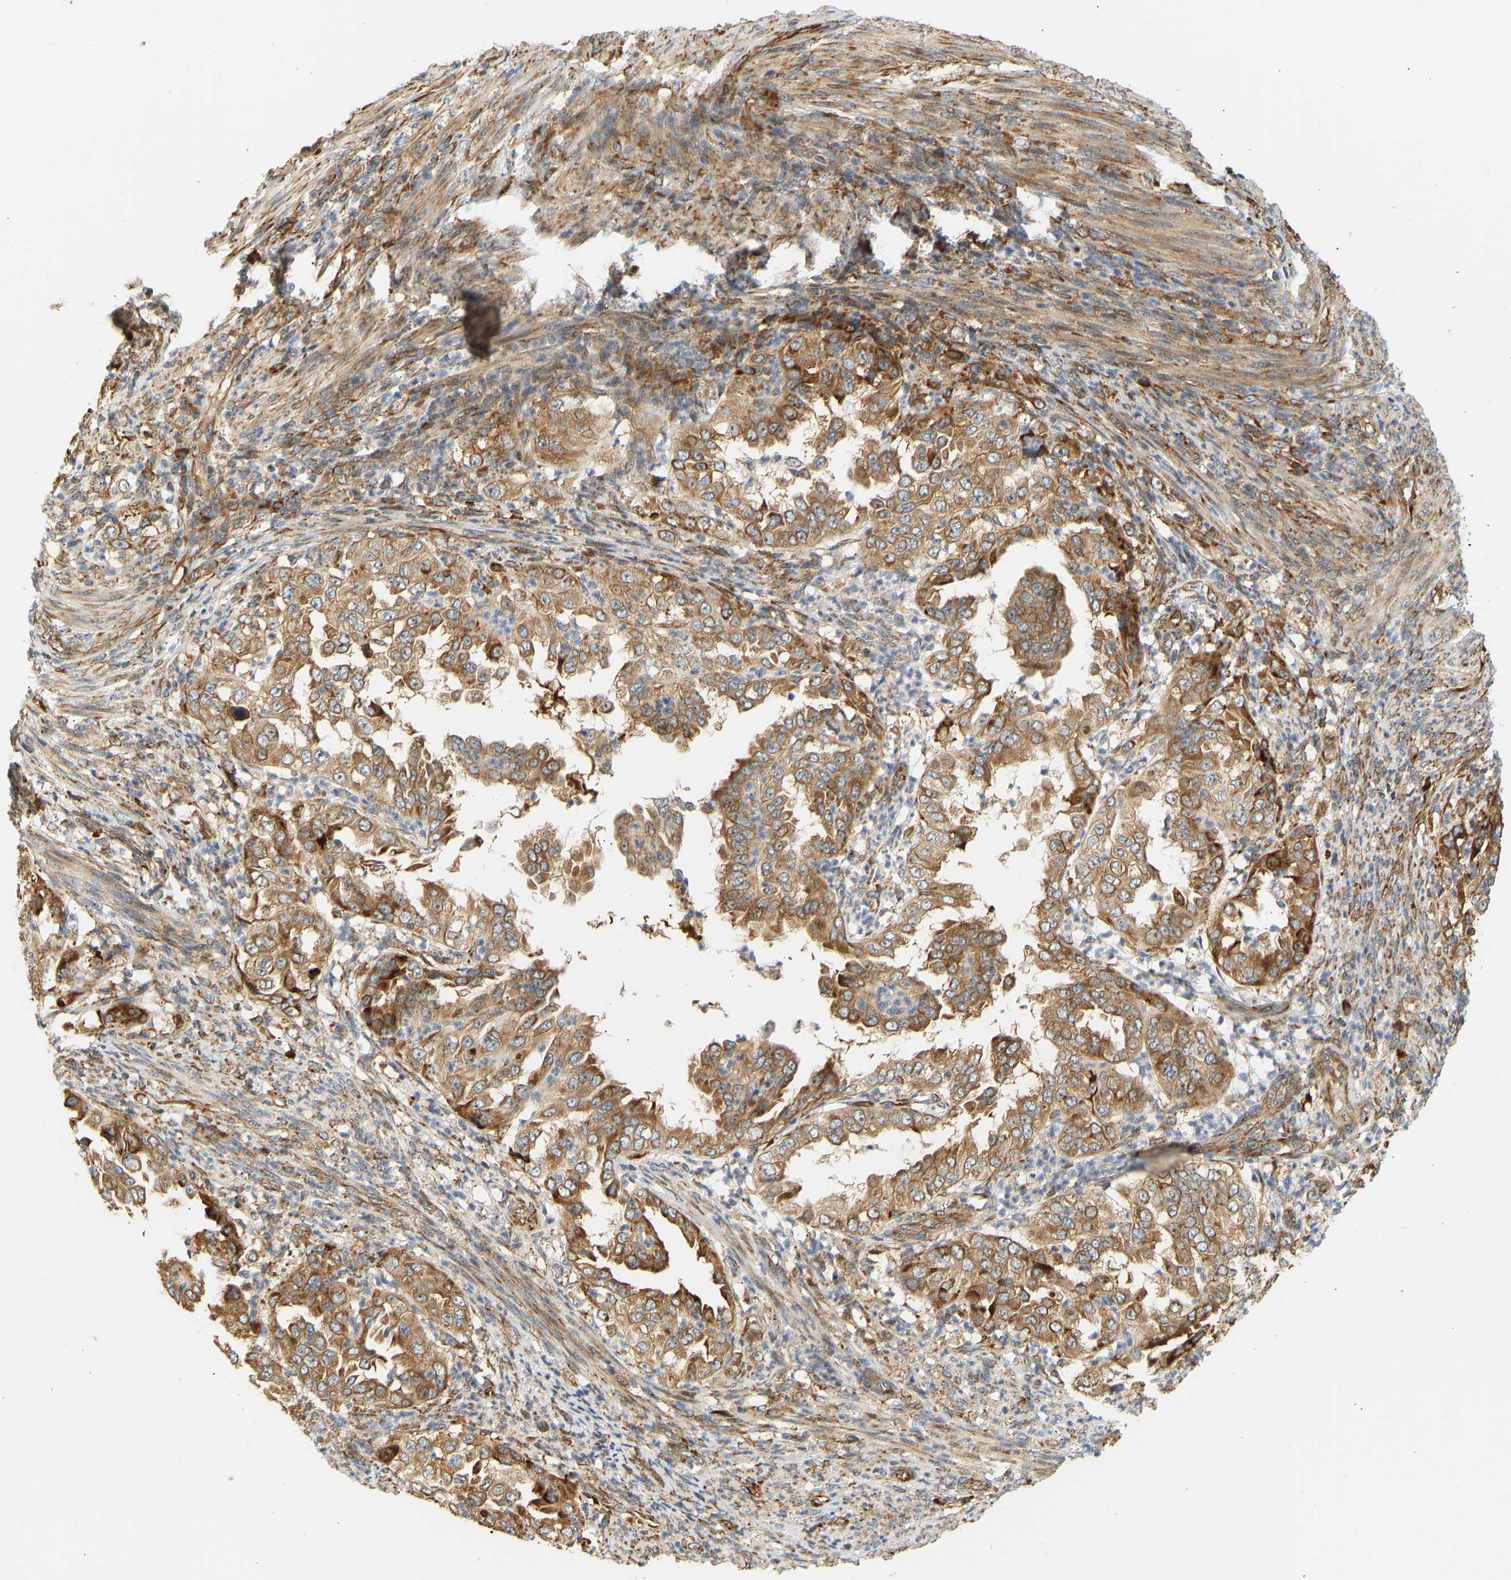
{"staining": {"intensity": "moderate", "quantity": ">75%", "location": "cytoplasmic/membranous"}, "tissue": "endometrial cancer", "cell_type": "Tumor cells", "image_type": "cancer", "snomed": [{"axis": "morphology", "description": "Adenocarcinoma, NOS"}, {"axis": "topography", "description": "Endometrium"}], "caption": "Endometrial adenocarcinoma stained with a protein marker demonstrates moderate staining in tumor cells.", "gene": "RPS14", "patient": {"sex": "female", "age": 85}}